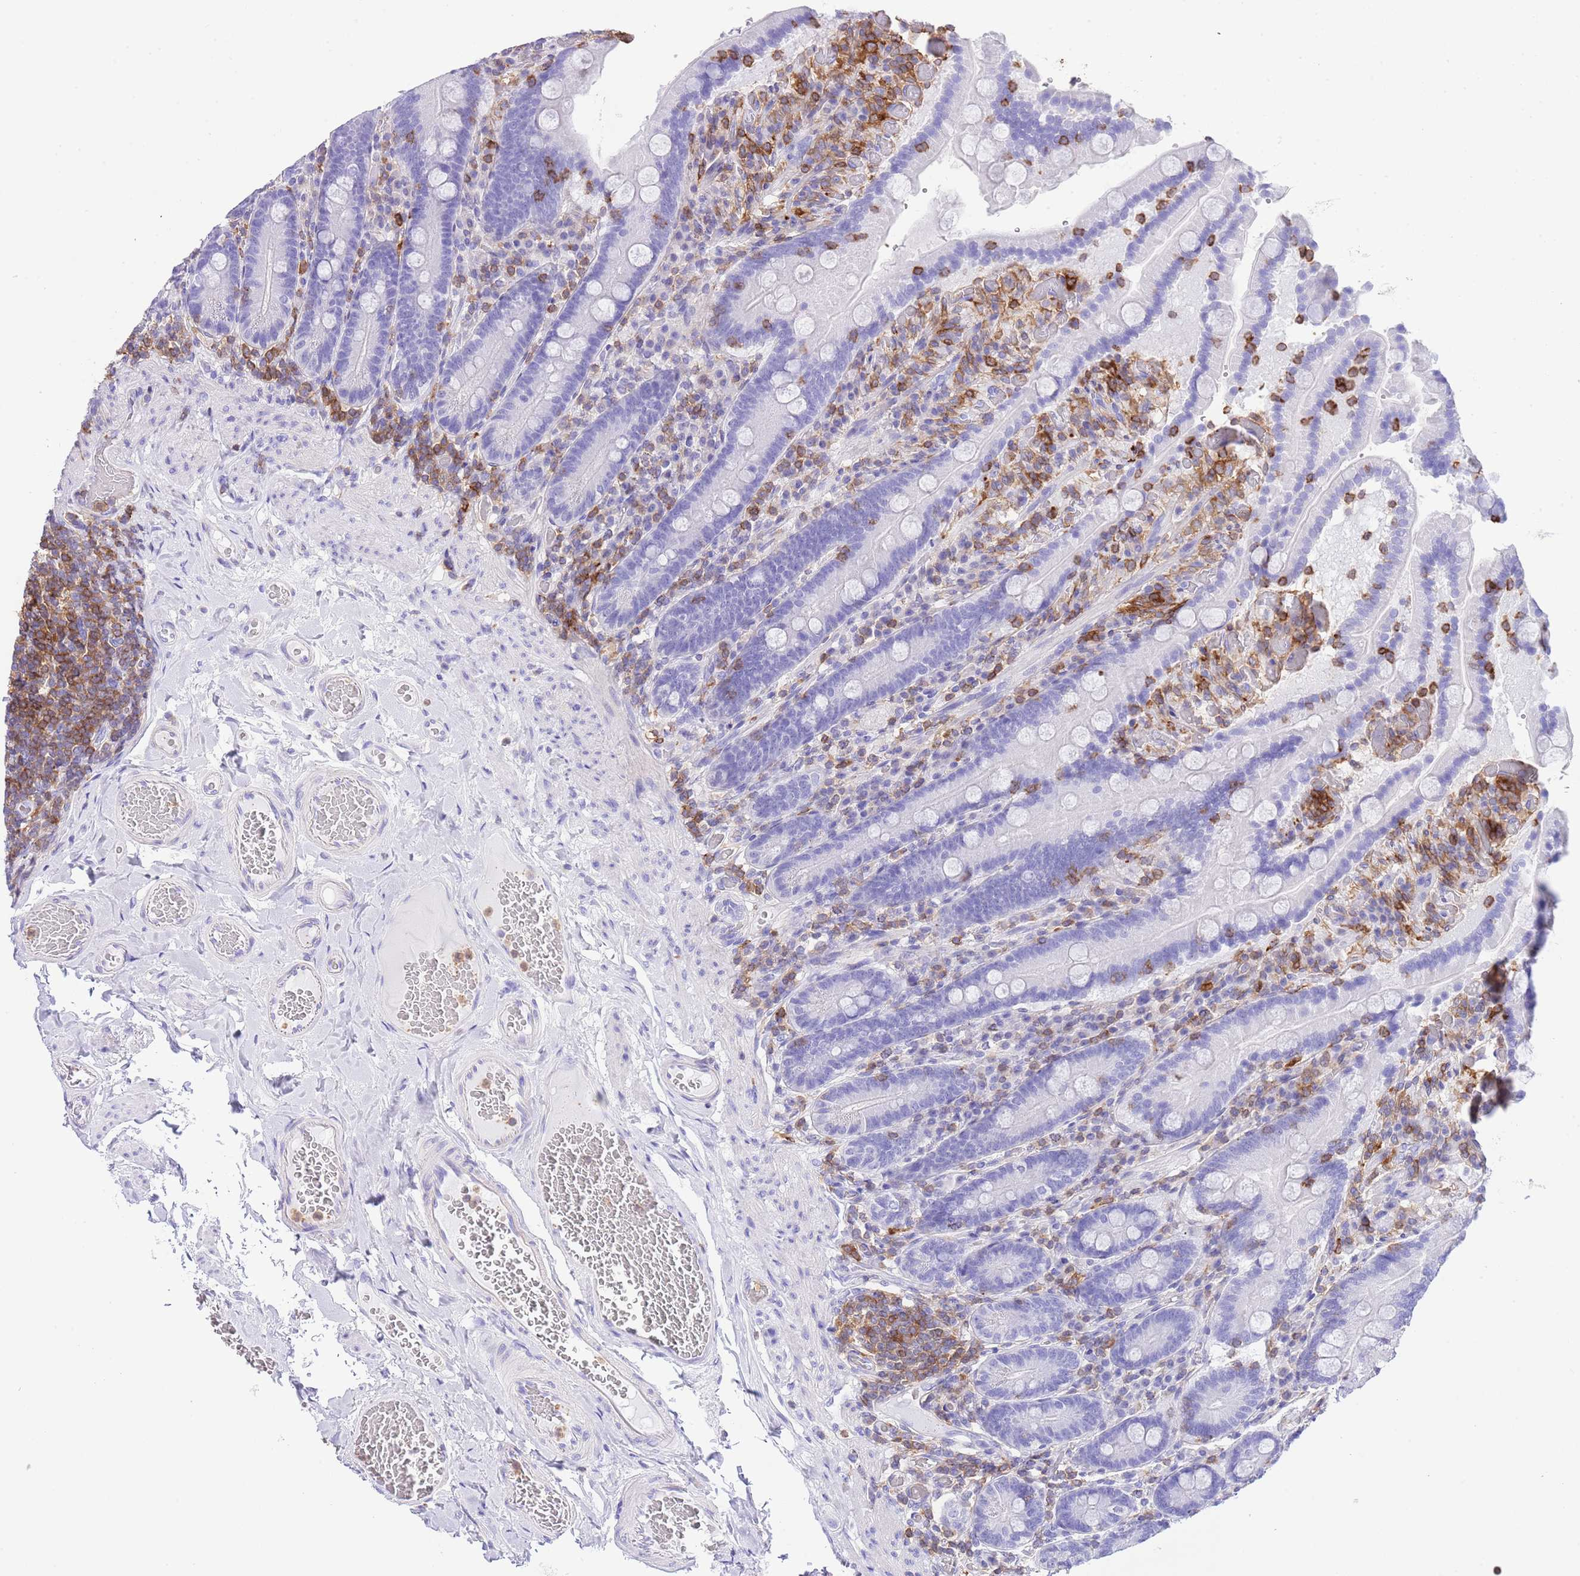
{"staining": {"intensity": "negative", "quantity": "none", "location": "none"}, "tissue": "duodenum", "cell_type": "Glandular cells", "image_type": "normal", "snomed": [{"axis": "morphology", "description": "Normal tissue, NOS"}, {"axis": "topography", "description": "Duodenum"}], "caption": "Immunohistochemical staining of unremarkable duodenum demonstrates no significant expression in glandular cells.", "gene": "CNN2", "patient": {"sex": "female", "age": 62}}